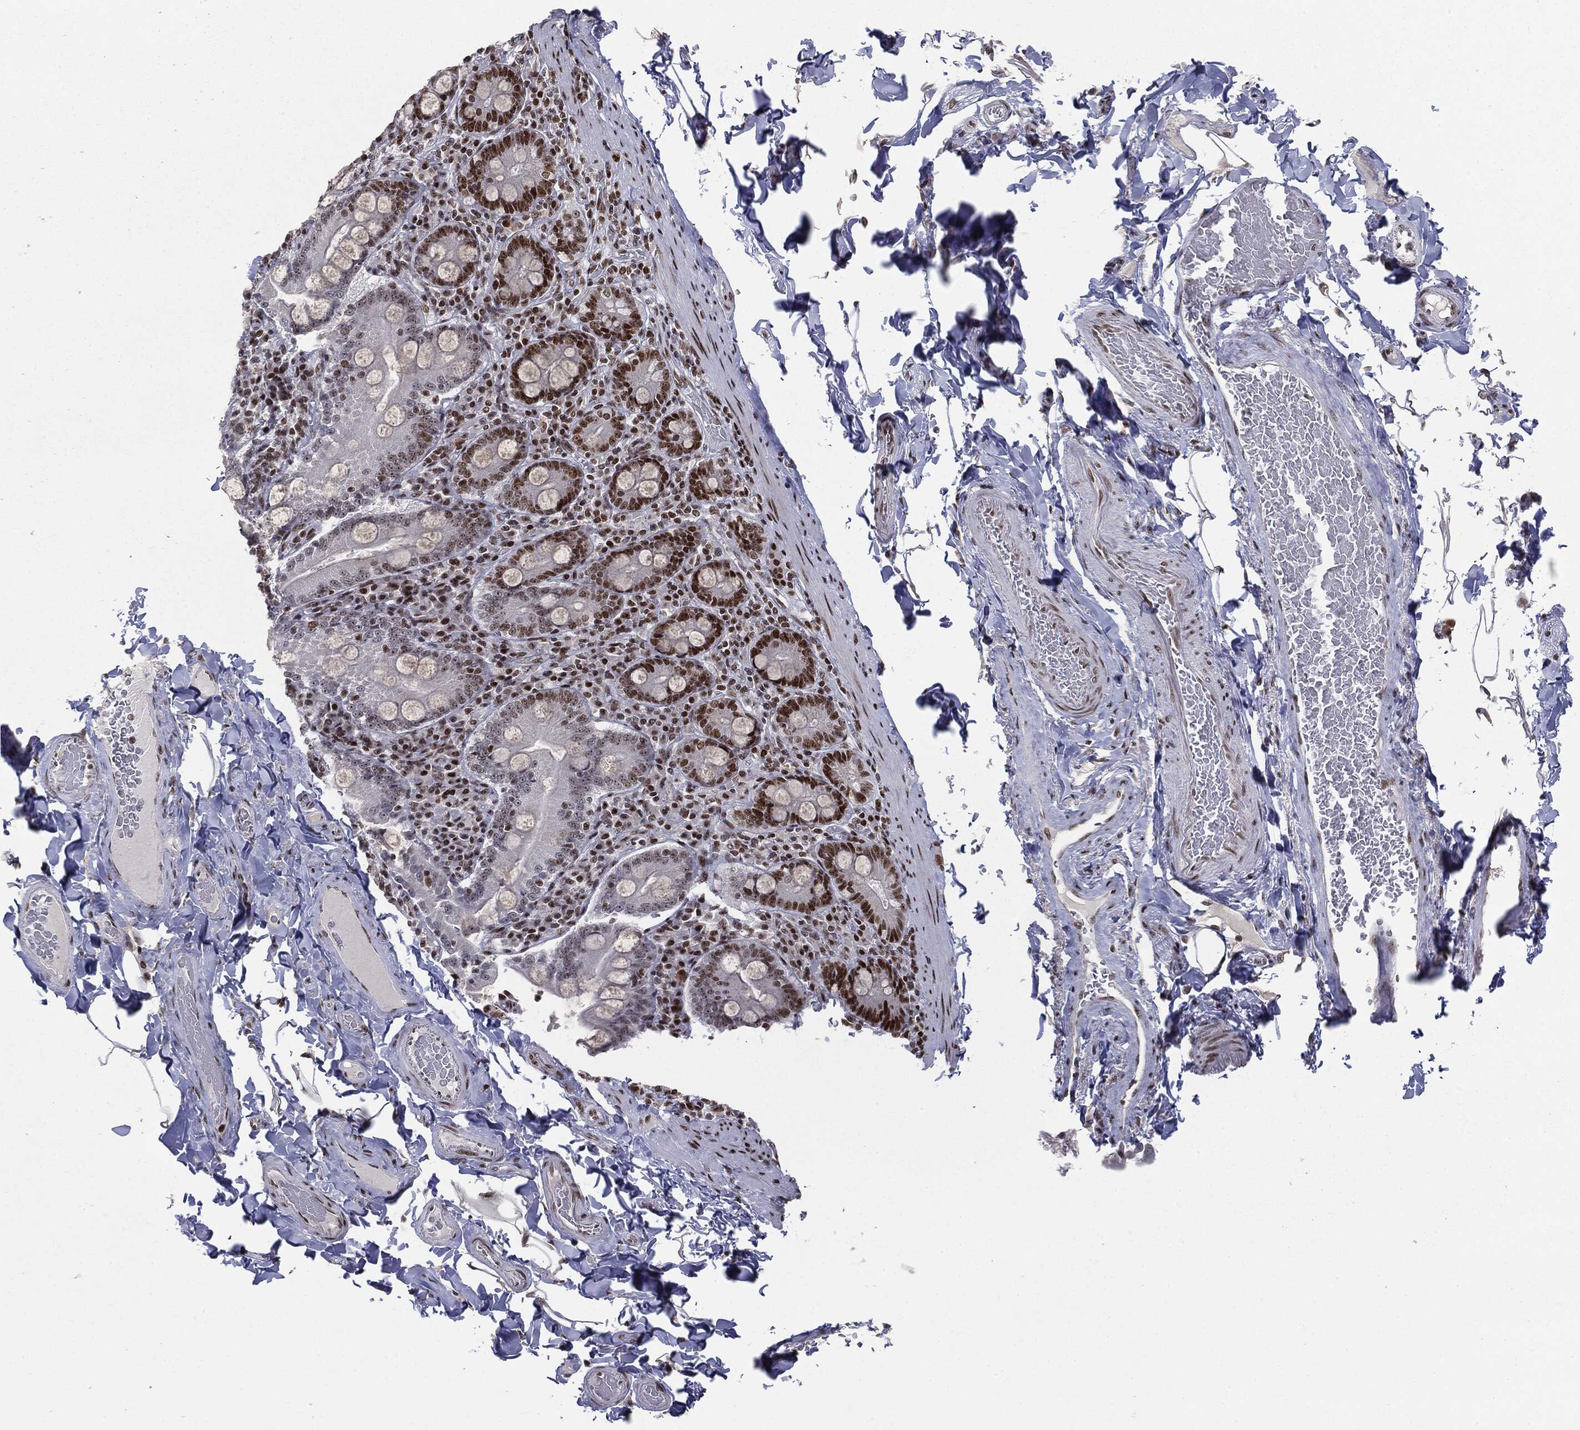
{"staining": {"intensity": "negative", "quantity": "none", "location": "none"}, "tissue": "soft tissue", "cell_type": "Fibroblasts", "image_type": "normal", "snomed": [{"axis": "morphology", "description": "Normal tissue, NOS"}, {"axis": "topography", "description": "Smooth muscle"}, {"axis": "topography", "description": "Duodenum"}, {"axis": "topography", "description": "Peripheral nerve tissue"}], "caption": "This micrograph is of normal soft tissue stained with IHC to label a protein in brown with the nuclei are counter-stained blue. There is no positivity in fibroblasts. (DAB (3,3'-diaminobenzidine) immunohistochemistry with hematoxylin counter stain).", "gene": "MDC1", "patient": {"sex": "female", "age": 61}}